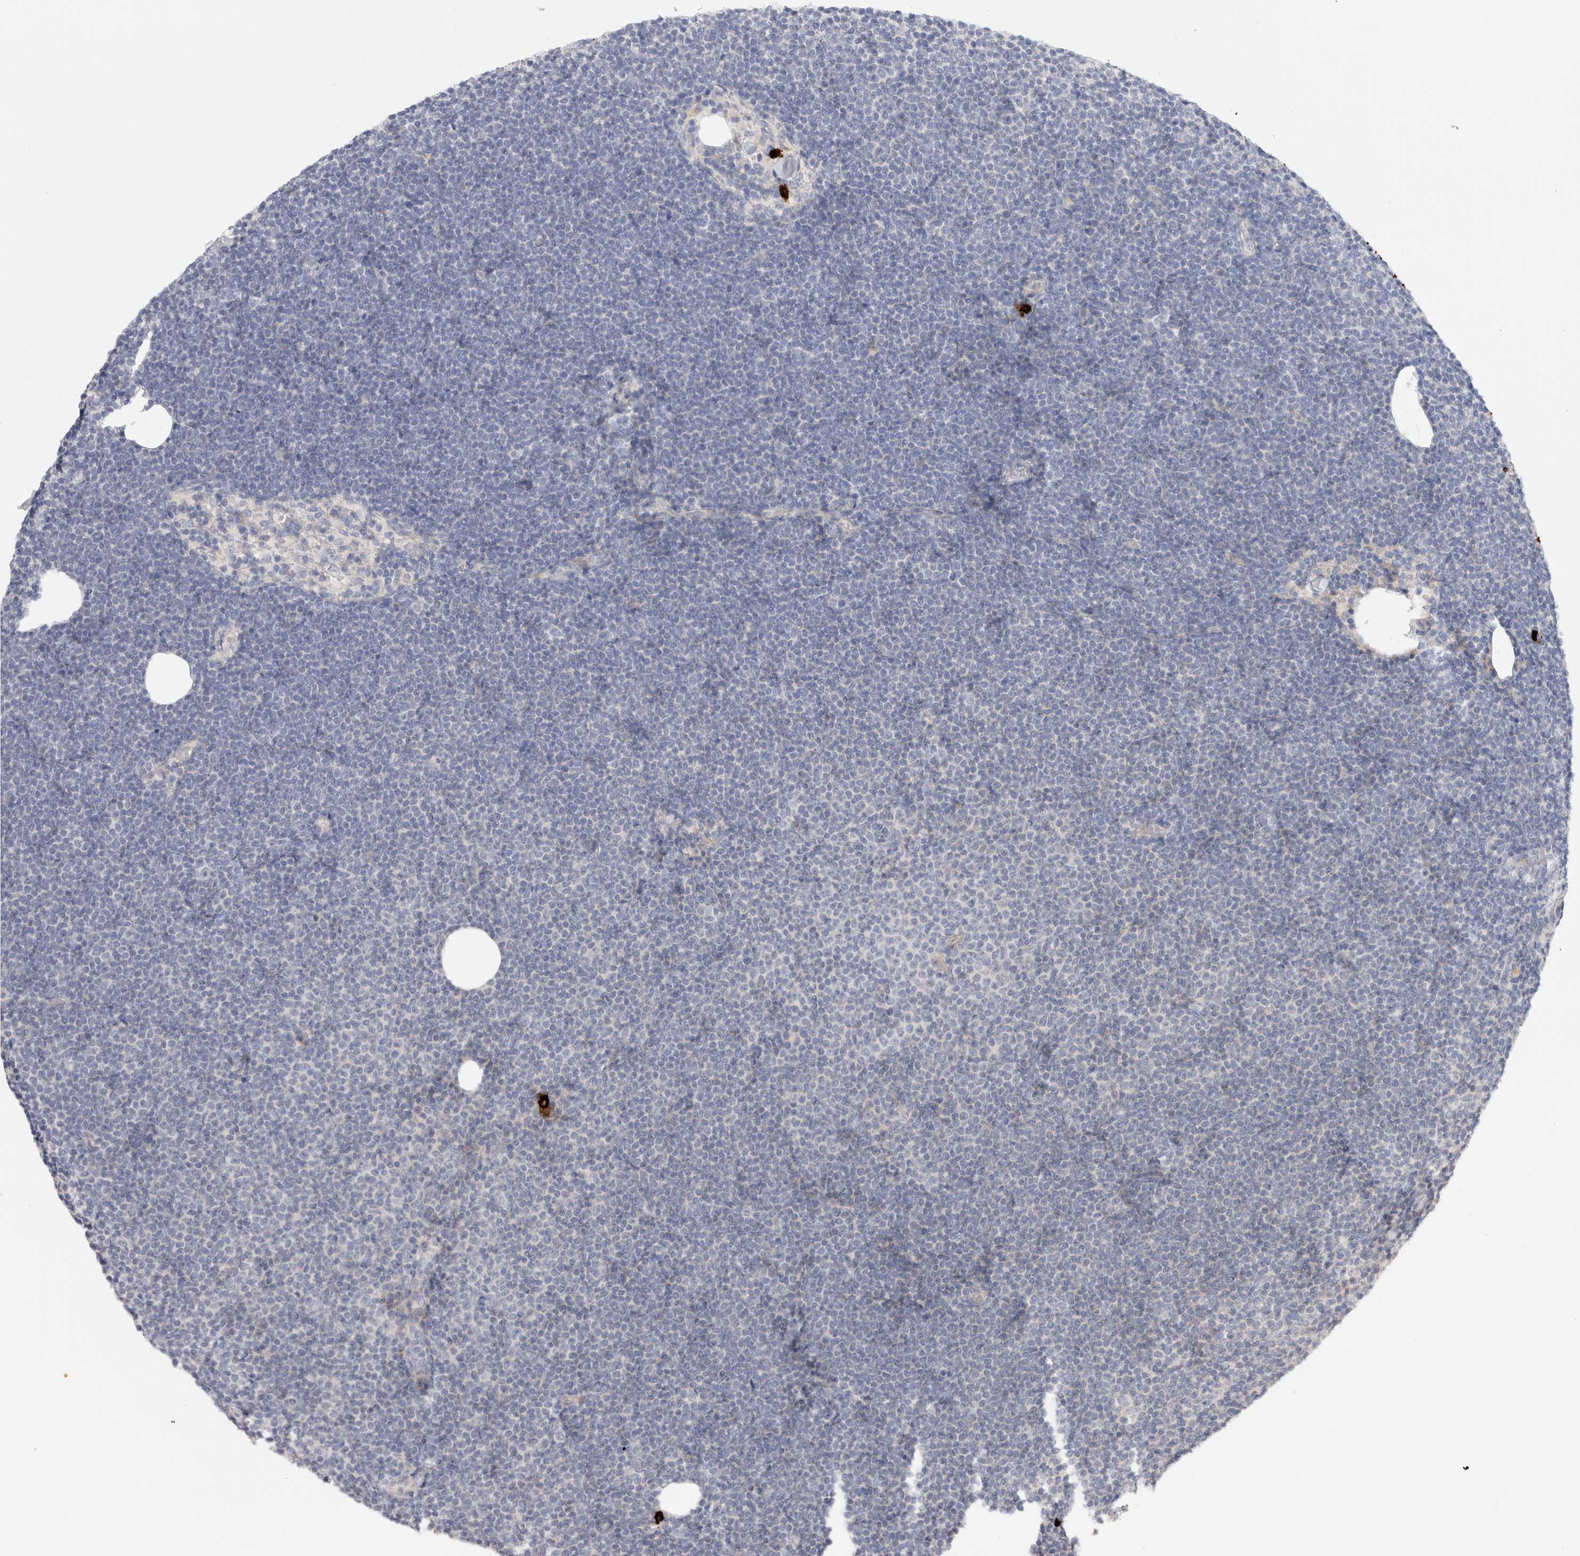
{"staining": {"intensity": "negative", "quantity": "none", "location": "none"}, "tissue": "lymphoma", "cell_type": "Tumor cells", "image_type": "cancer", "snomed": [{"axis": "morphology", "description": "Malignant lymphoma, non-Hodgkin's type, Low grade"}, {"axis": "topography", "description": "Lymph node"}], "caption": "DAB immunohistochemical staining of low-grade malignant lymphoma, non-Hodgkin's type displays no significant staining in tumor cells.", "gene": "SPINK2", "patient": {"sex": "female", "age": 53}}